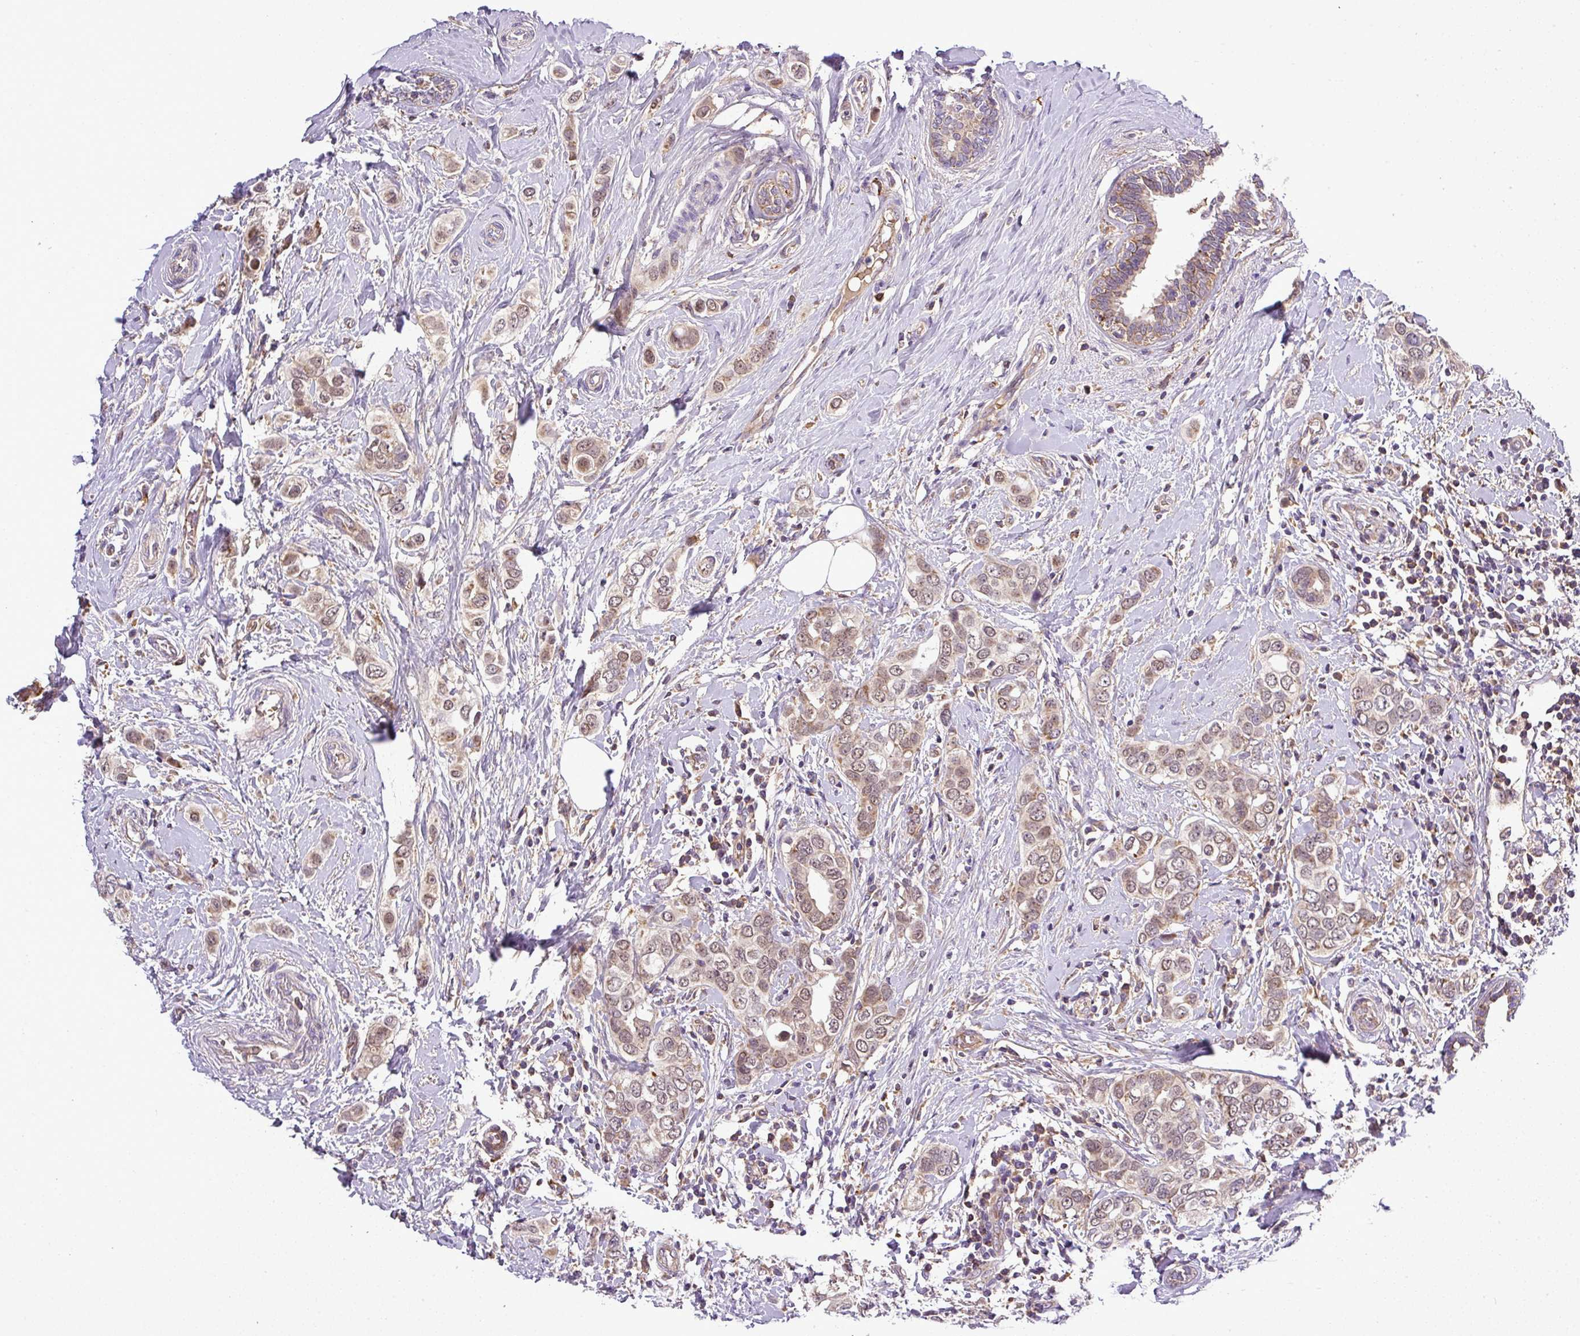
{"staining": {"intensity": "moderate", "quantity": ">75%", "location": "cytoplasmic/membranous,nuclear"}, "tissue": "breast cancer", "cell_type": "Tumor cells", "image_type": "cancer", "snomed": [{"axis": "morphology", "description": "Lobular carcinoma"}, {"axis": "topography", "description": "Breast"}], "caption": "Protein staining of breast cancer tissue reveals moderate cytoplasmic/membranous and nuclear positivity in approximately >75% of tumor cells. The protein of interest is shown in brown color, while the nuclei are stained blue.", "gene": "ZNF513", "patient": {"sex": "female", "age": 51}}